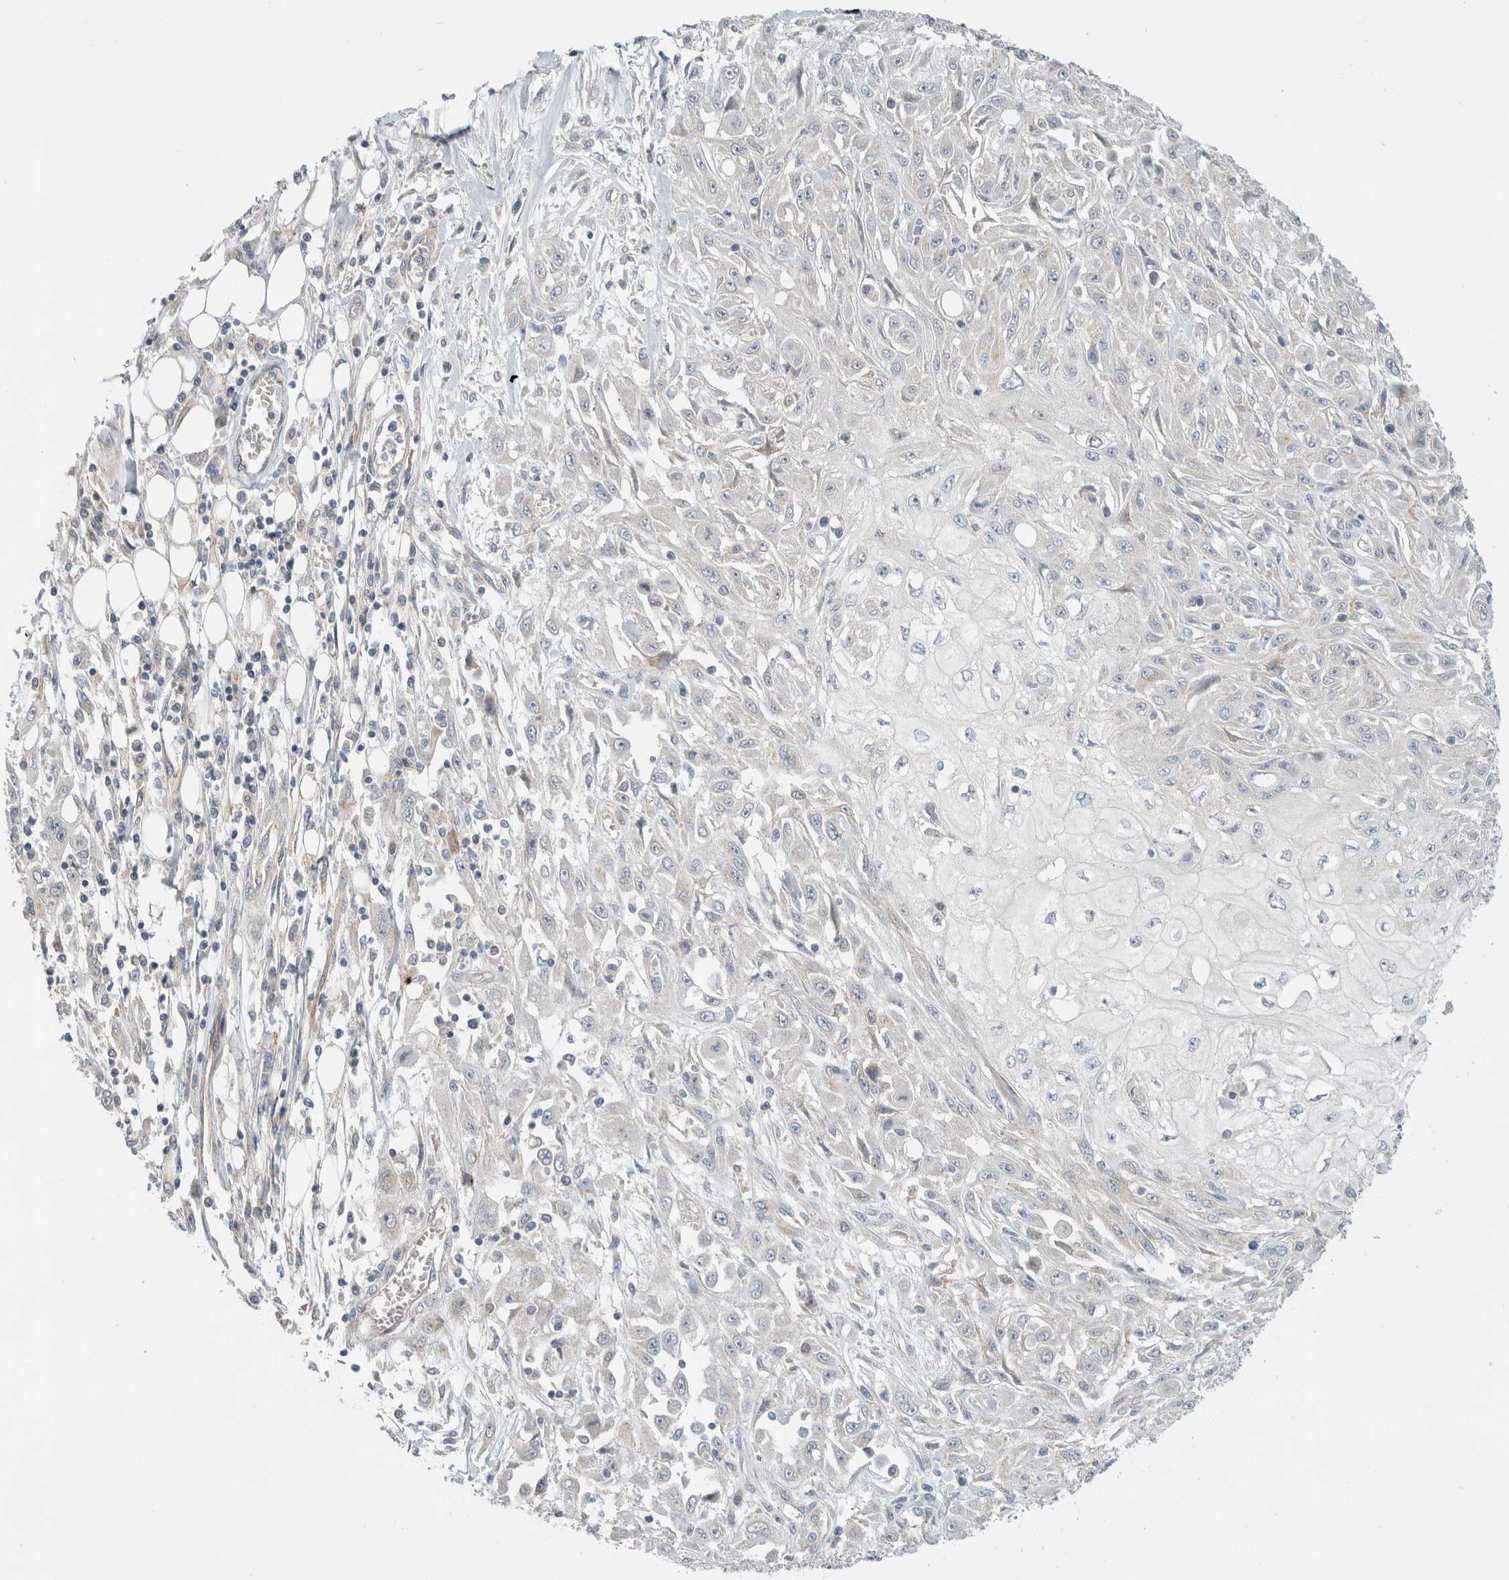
{"staining": {"intensity": "negative", "quantity": "none", "location": "none"}, "tissue": "skin cancer", "cell_type": "Tumor cells", "image_type": "cancer", "snomed": [{"axis": "morphology", "description": "Squamous cell carcinoma, NOS"}, {"axis": "morphology", "description": "Squamous cell carcinoma, metastatic, NOS"}, {"axis": "topography", "description": "Skin"}, {"axis": "topography", "description": "Lymph node"}], "caption": "DAB (3,3'-diaminobenzidine) immunohistochemical staining of skin cancer (metastatic squamous cell carcinoma) shows no significant expression in tumor cells.", "gene": "KPNA5", "patient": {"sex": "male", "age": 75}}